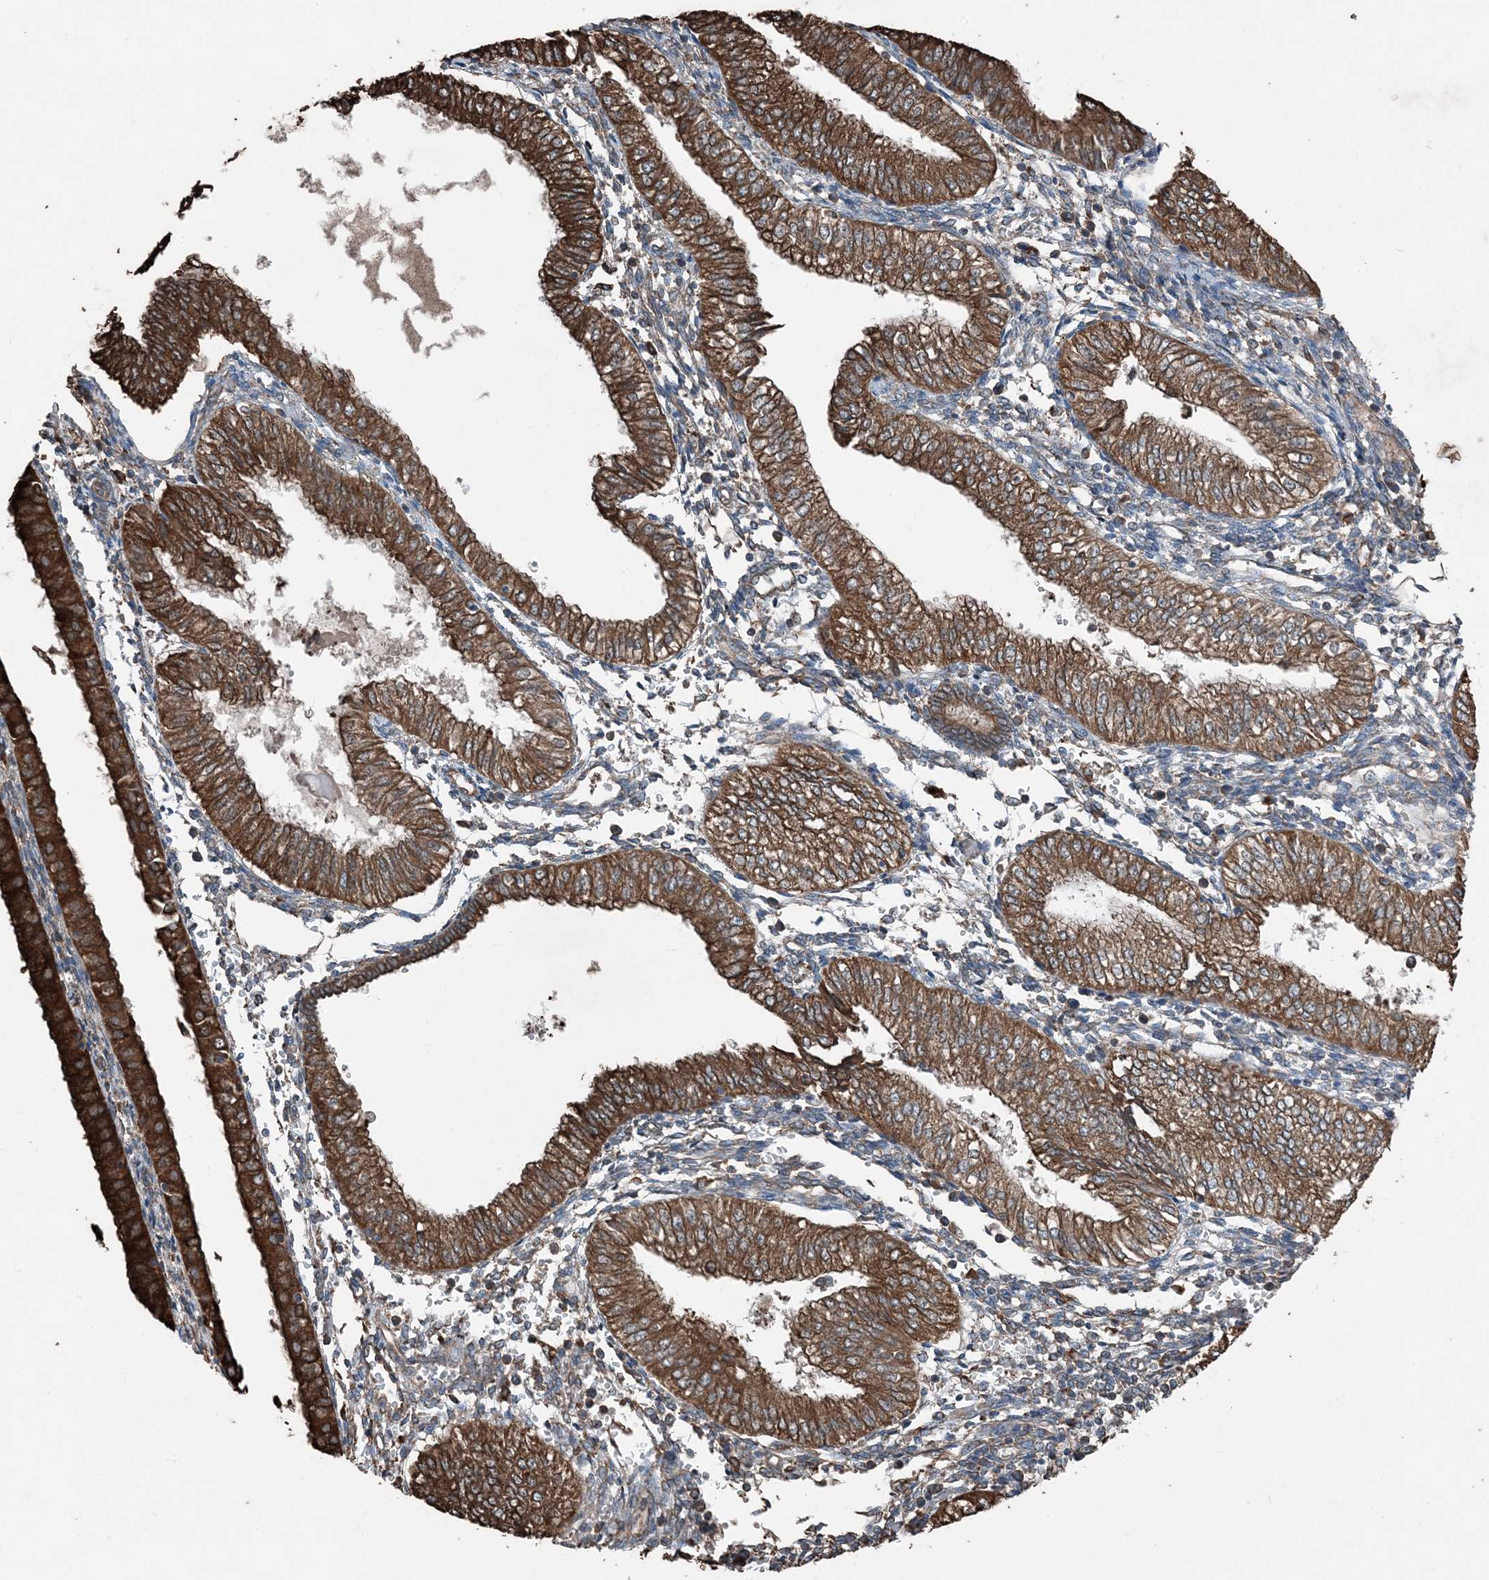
{"staining": {"intensity": "strong", "quantity": ">75%", "location": "cytoplasmic/membranous"}, "tissue": "endometrial cancer", "cell_type": "Tumor cells", "image_type": "cancer", "snomed": [{"axis": "morphology", "description": "Adenocarcinoma, NOS"}, {"axis": "topography", "description": "Endometrium"}], "caption": "Strong cytoplasmic/membranous protein positivity is identified in approximately >75% of tumor cells in endometrial adenocarcinoma.", "gene": "PDIA6", "patient": {"sex": "female", "age": 53}}